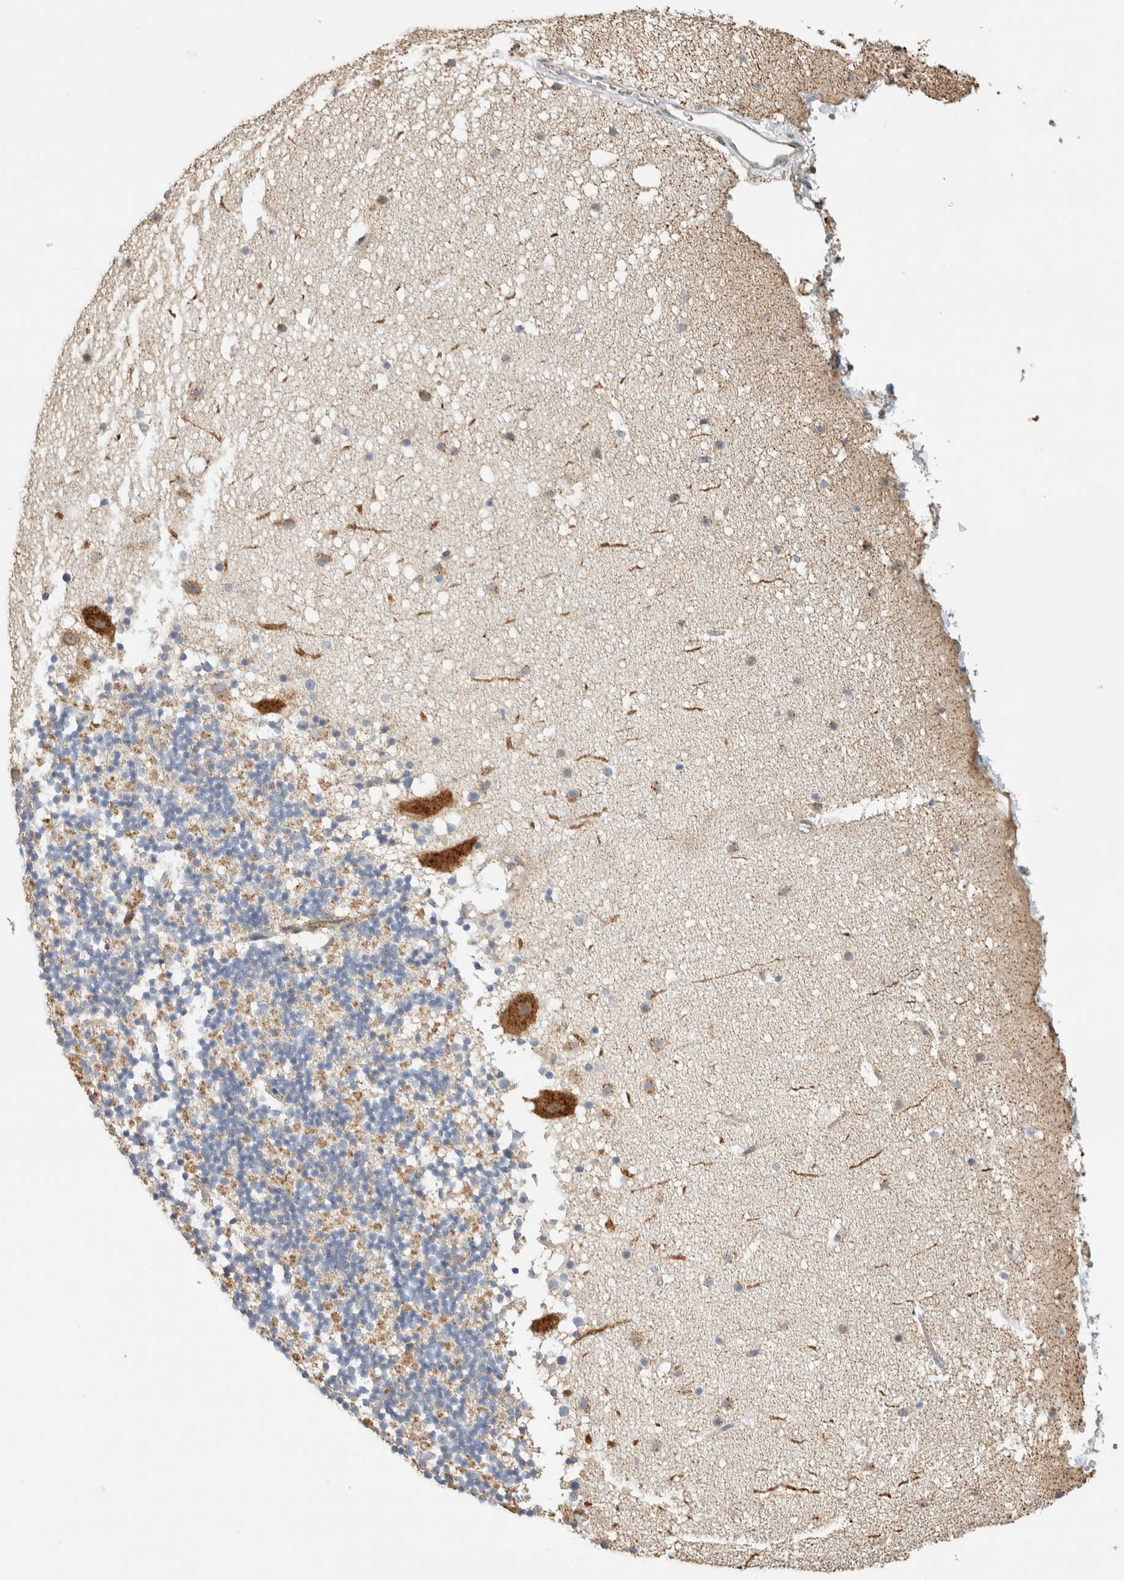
{"staining": {"intensity": "moderate", "quantity": "<25%", "location": "cytoplasmic/membranous"}, "tissue": "cerebellum", "cell_type": "Cells in granular layer", "image_type": "normal", "snomed": [{"axis": "morphology", "description": "Normal tissue, NOS"}, {"axis": "topography", "description": "Cerebellum"}], "caption": "The photomicrograph displays a brown stain indicating the presence of a protein in the cytoplasmic/membranous of cells in granular layer in cerebellum.", "gene": "RAB11FIP1", "patient": {"sex": "male", "age": 57}}